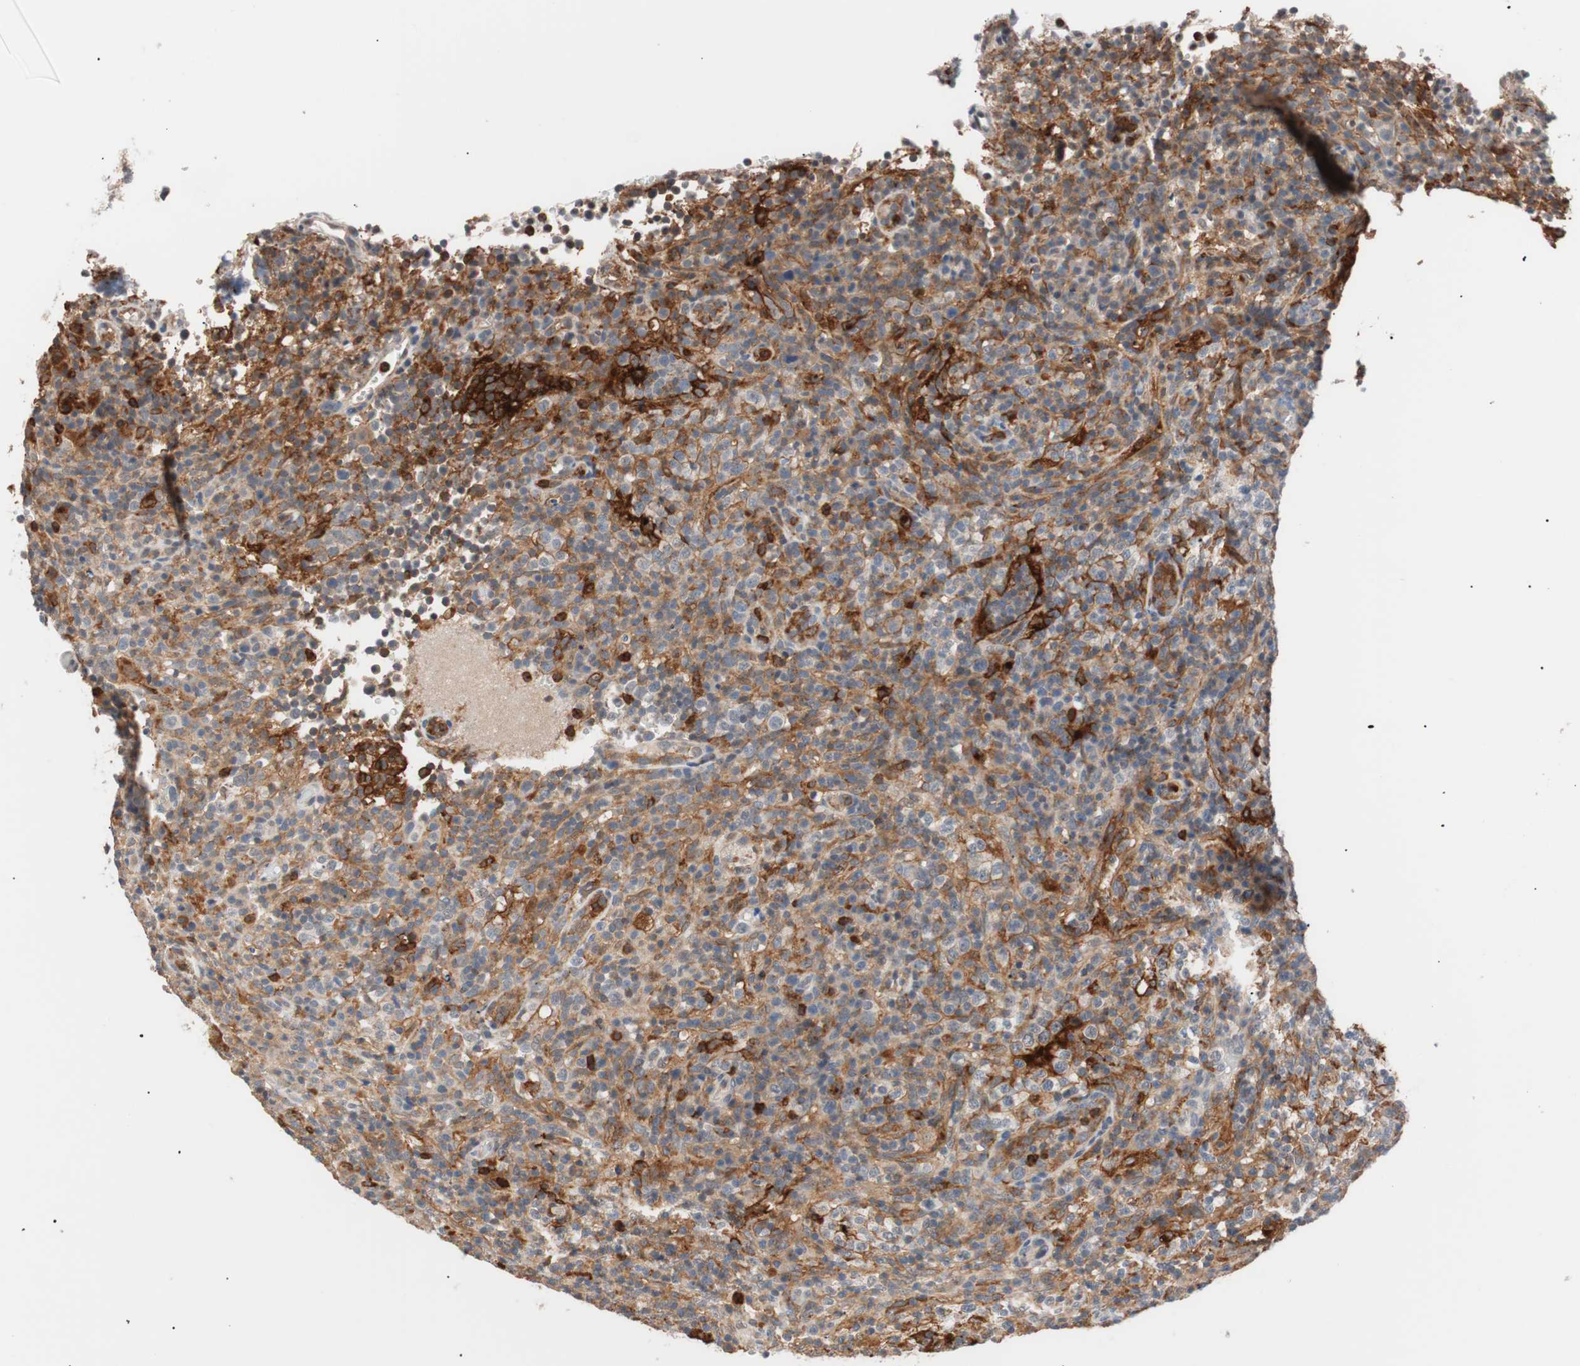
{"staining": {"intensity": "moderate", "quantity": ">75%", "location": "cytoplasmic/membranous"}, "tissue": "lymphoma", "cell_type": "Tumor cells", "image_type": "cancer", "snomed": [{"axis": "morphology", "description": "Malignant lymphoma, non-Hodgkin's type, High grade"}, {"axis": "topography", "description": "Lymph node"}], "caption": "Lymphoma was stained to show a protein in brown. There is medium levels of moderate cytoplasmic/membranous positivity in approximately >75% of tumor cells.", "gene": "LITAF", "patient": {"sex": "female", "age": 76}}